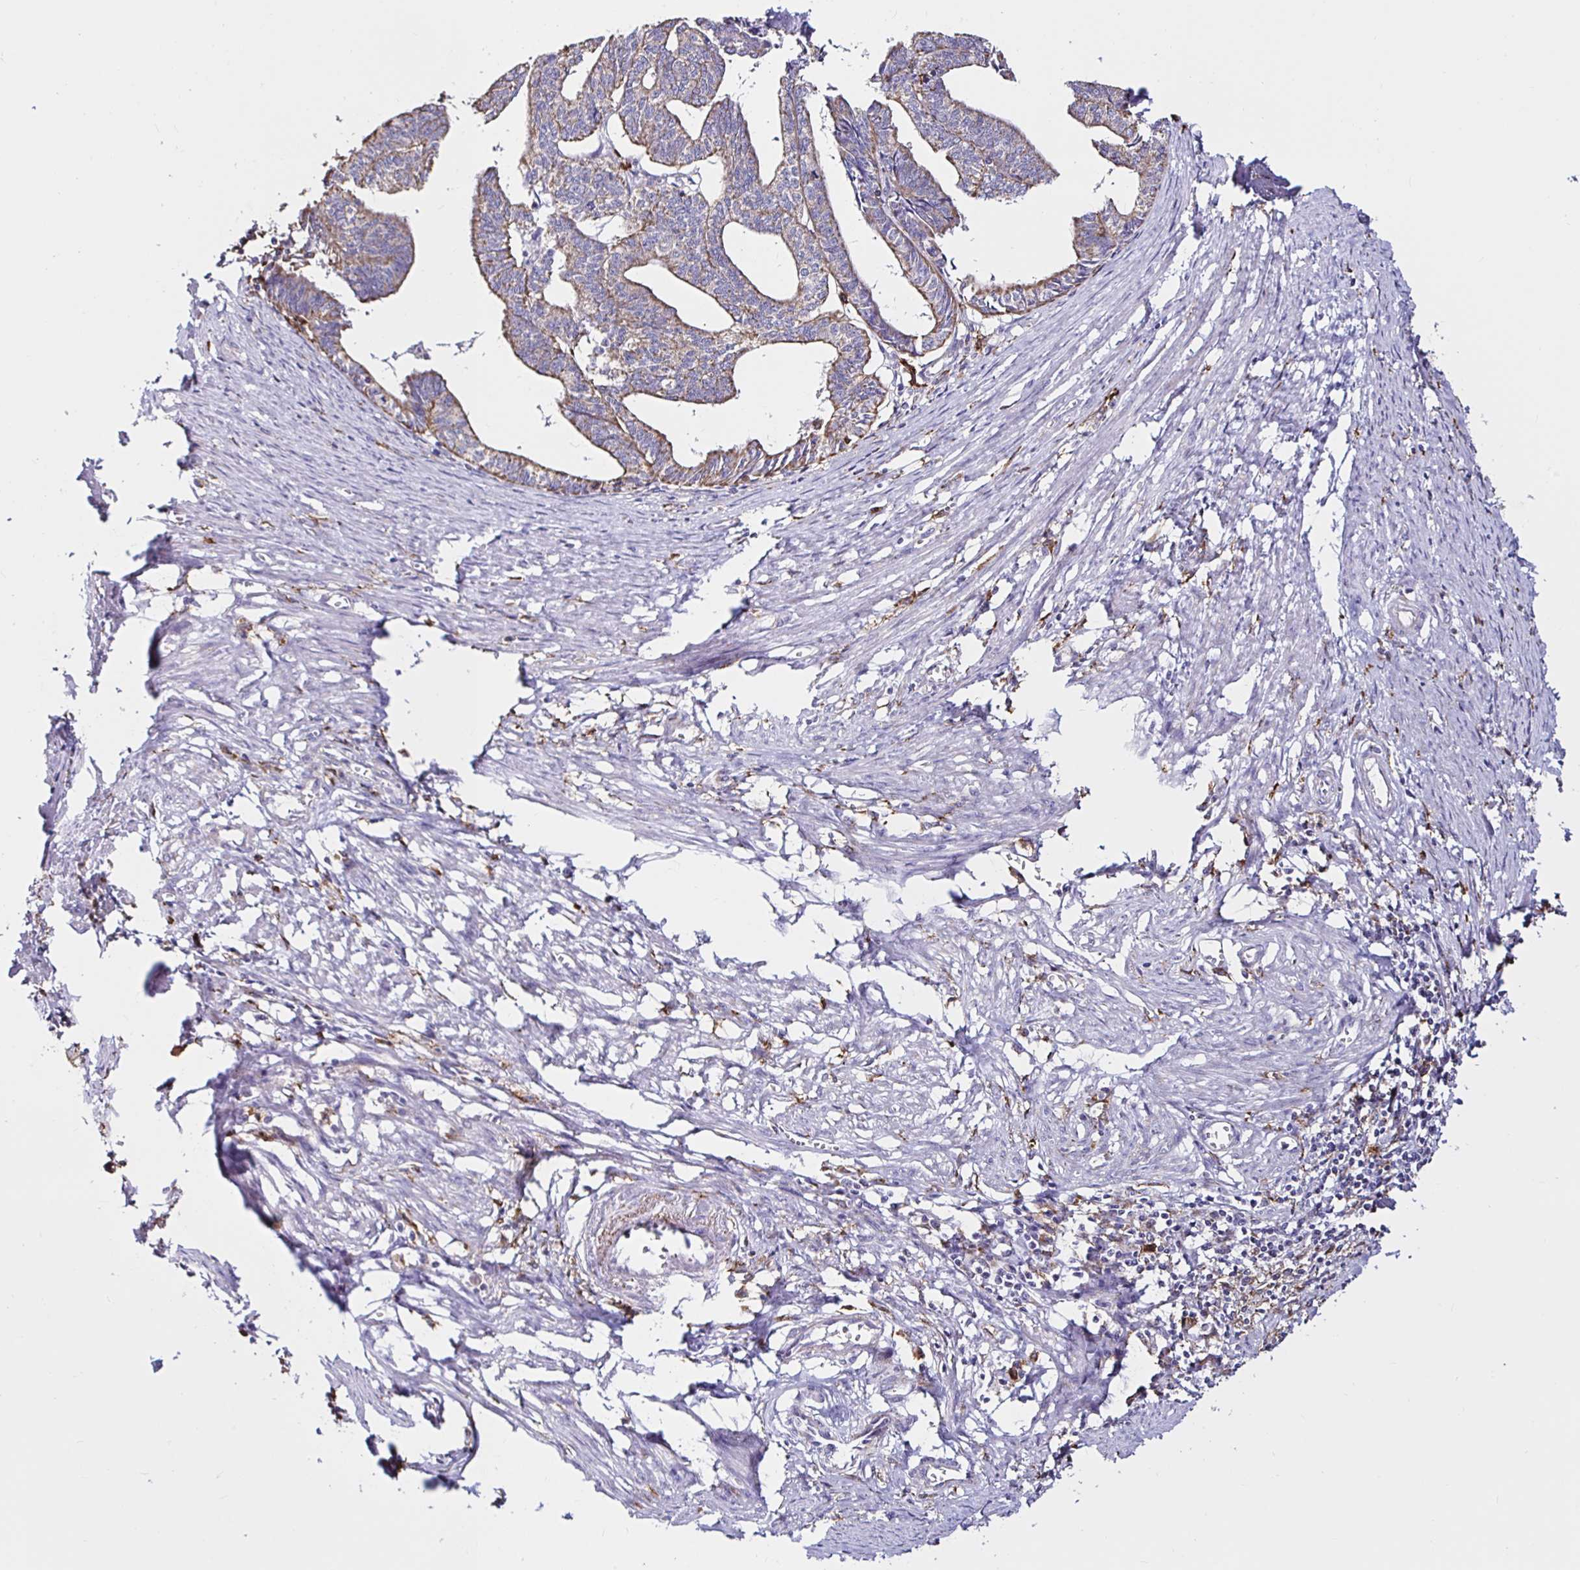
{"staining": {"intensity": "moderate", "quantity": "25%-75%", "location": "cytoplasmic/membranous"}, "tissue": "endometrial cancer", "cell_type": "Tumor cells", "image_type": "cancer", "snomed": [{"axis": "morphology", "description": "Adenocarcinoma, NOS"}, {"axis": "topography", "description": "Endometrium"}], "caption": "An immunohistochemistry histopathology image of tumor tissue is shown. Protein staining in brown highlights moderate cytoplasmic/membranous positivity in adenocarcinoma (endometrial) within tumor cells.", "gene": "MSR1", "patient": {"sex": "female", "age": 65}}